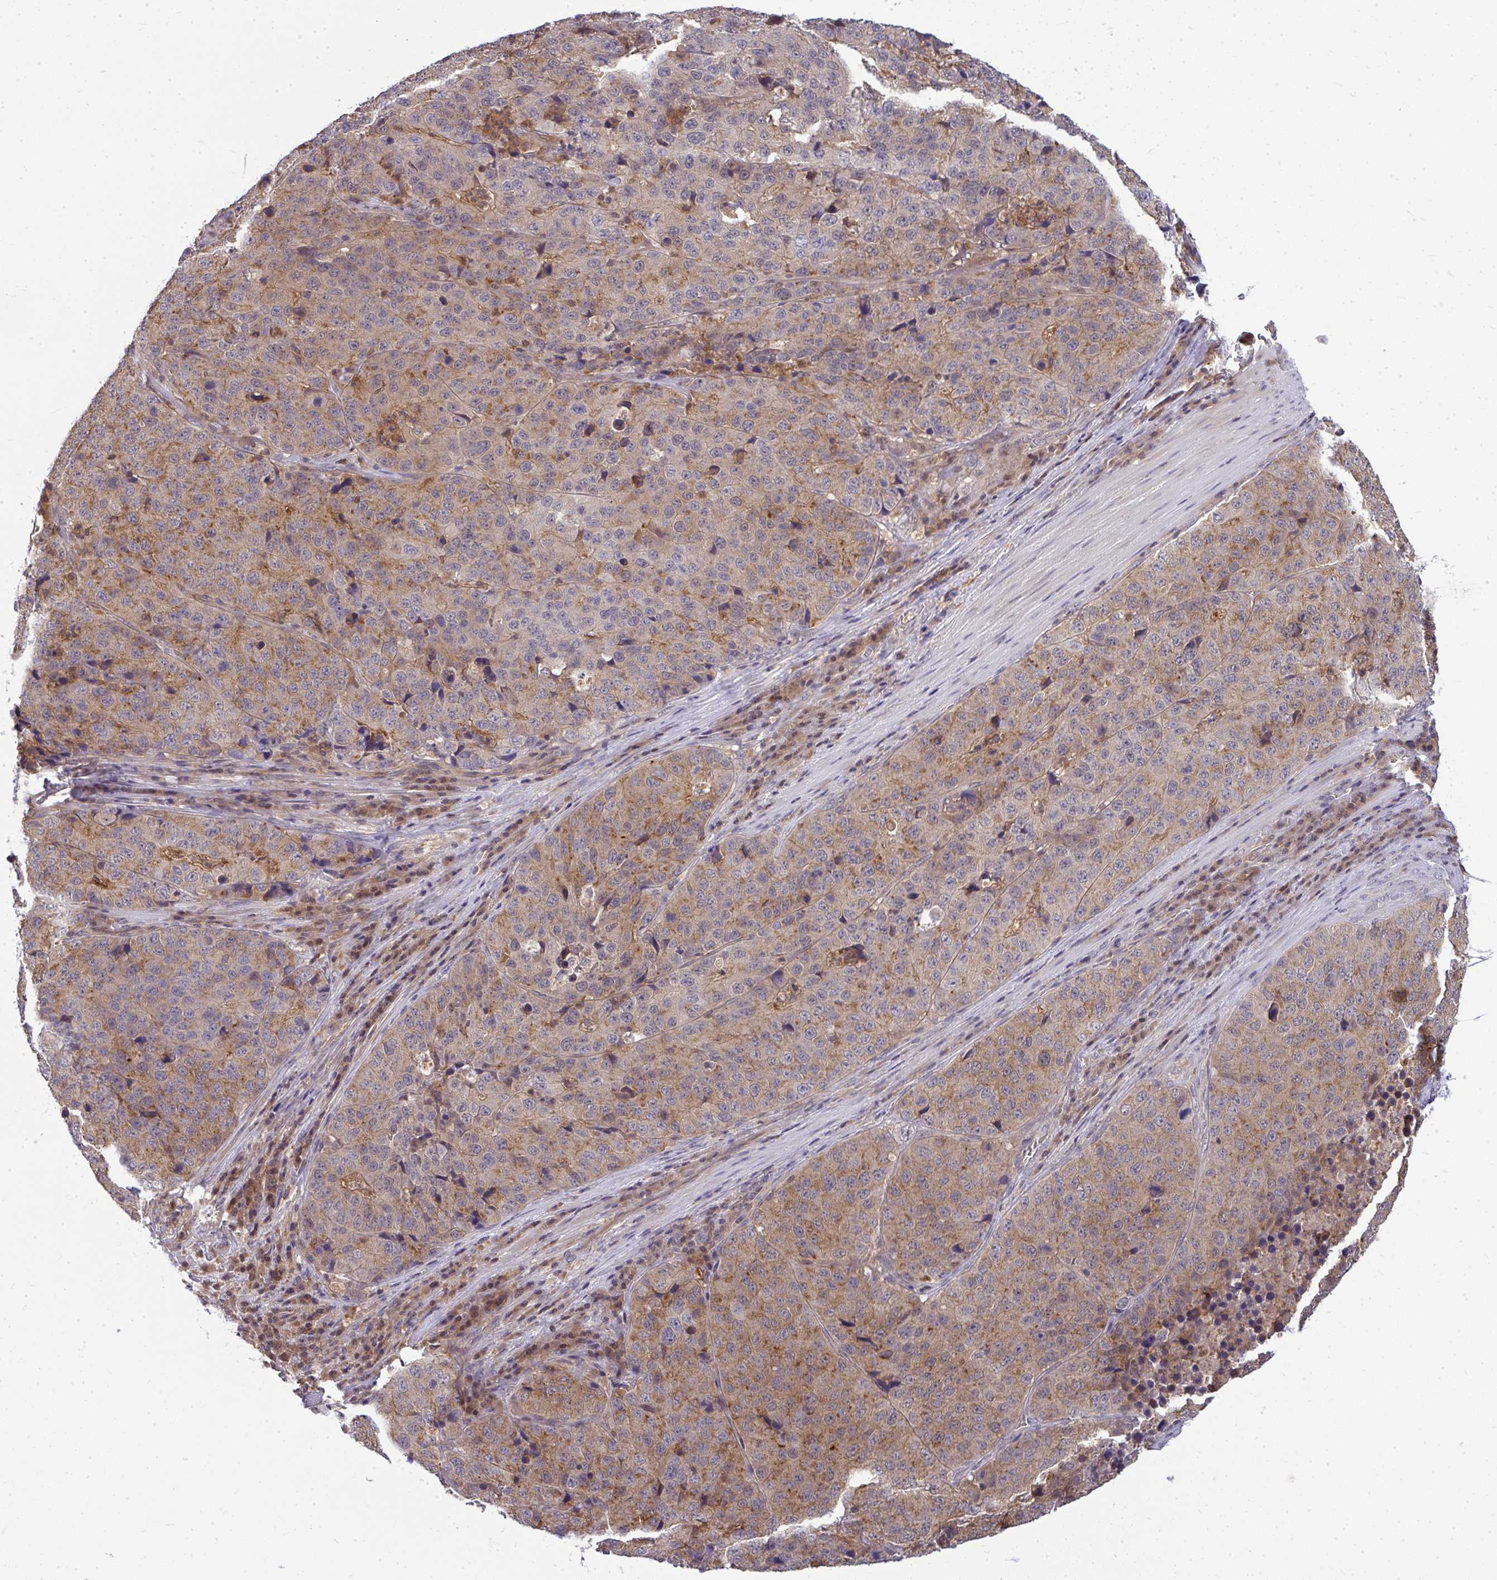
{"staining": {"intensity": "moderate", "quantity": ">75%", "location": "cytoplasmic/membranous"}, "tissue": "stomach cancer", "cell_type": "Tumor cells", "image_type": "cancer", "snomed": [{"axis": "morphology", "description": "Adenocarcinoma, NOS"}, {"axis": "topography", "description": "Stomach"}], "caption": "Brown immunohistochemical staining in adenocarcinoma (stomach) exhibits moderate cytoplasmic/membranous positivity in about >75% of tumor cells.", "gene": "HDHD2", "patient": {"sex": "male", "age": 71}}